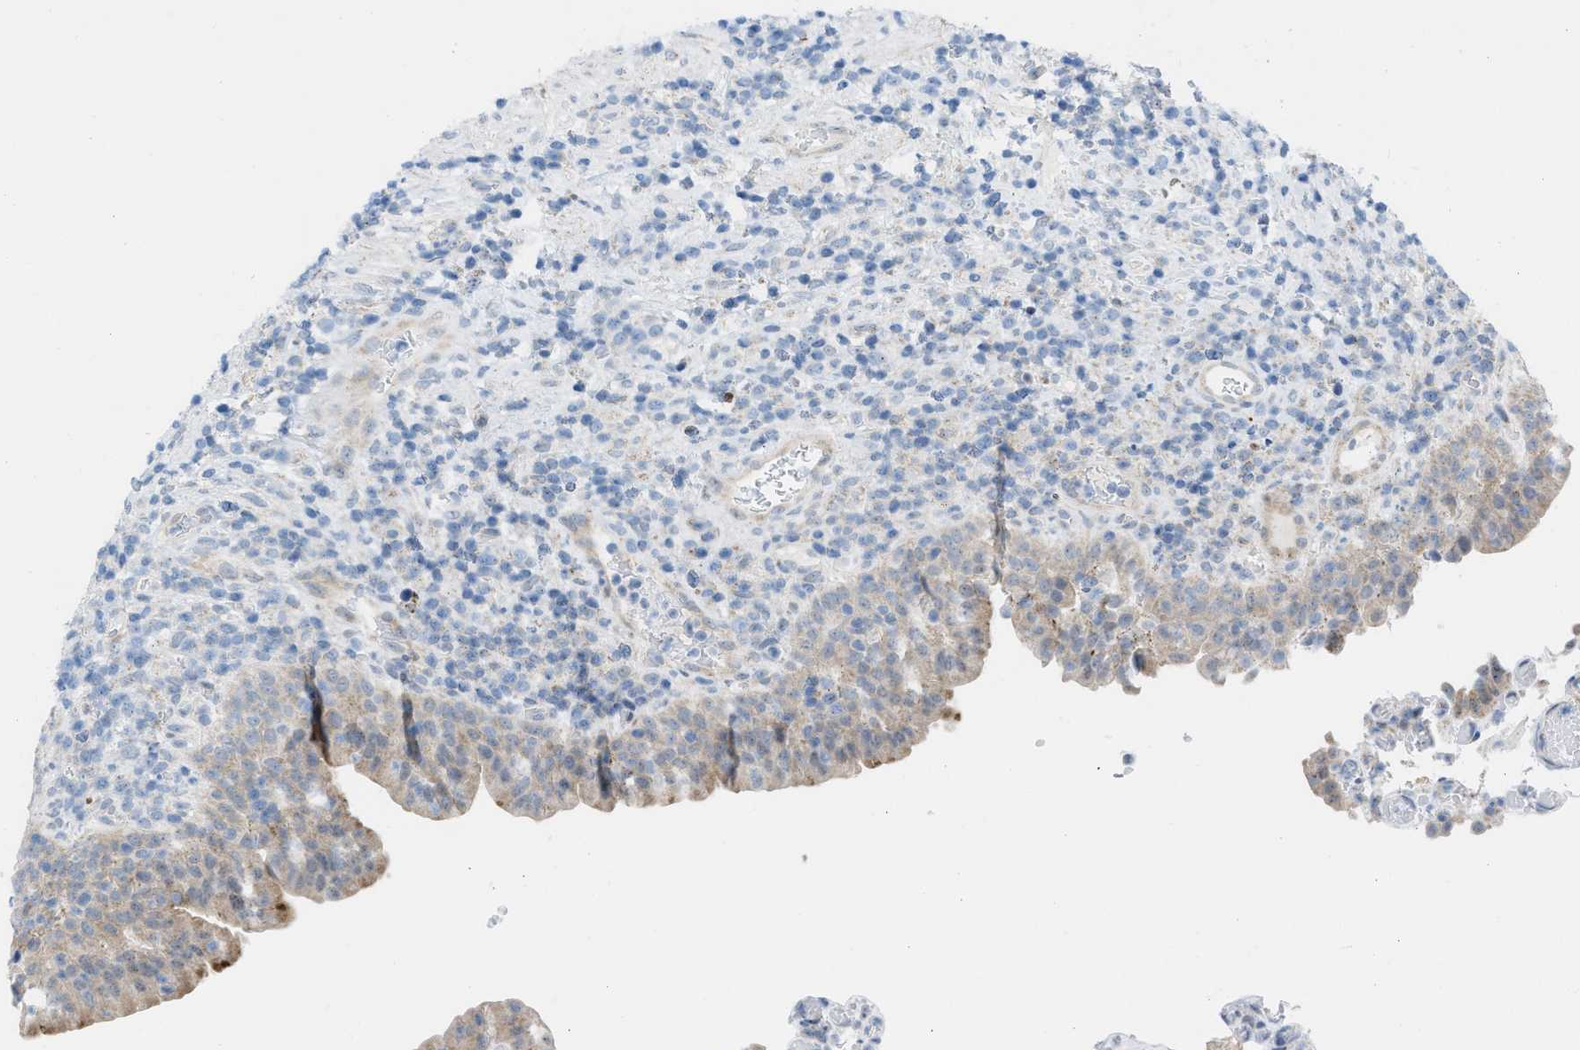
{"staining": {"intensity": "weak", "quantity": "<25%", "location": "cytoplasmic/membranous"}, "tissue": "urothelial cancer", "cell_type": "Tumor cells", "image_type": "cancer", "snomed": [{"axis": "morphology", "description": "Urothelial carcinoma, Low grade"}, {"axis": "topography", "description": "Urinary bladder"}], "caption": "High power microscopy histopathology image of an IHC photomicrograph of urothelial carcinoma (low-grade), revealing no significant positivity in tumor cells. The staining is performed using DAB brown chromogen with nuclei counter-stained in using hematoxylin.", "gene": "RBBP9", "patient": {"sex": "female", "age": 75}}